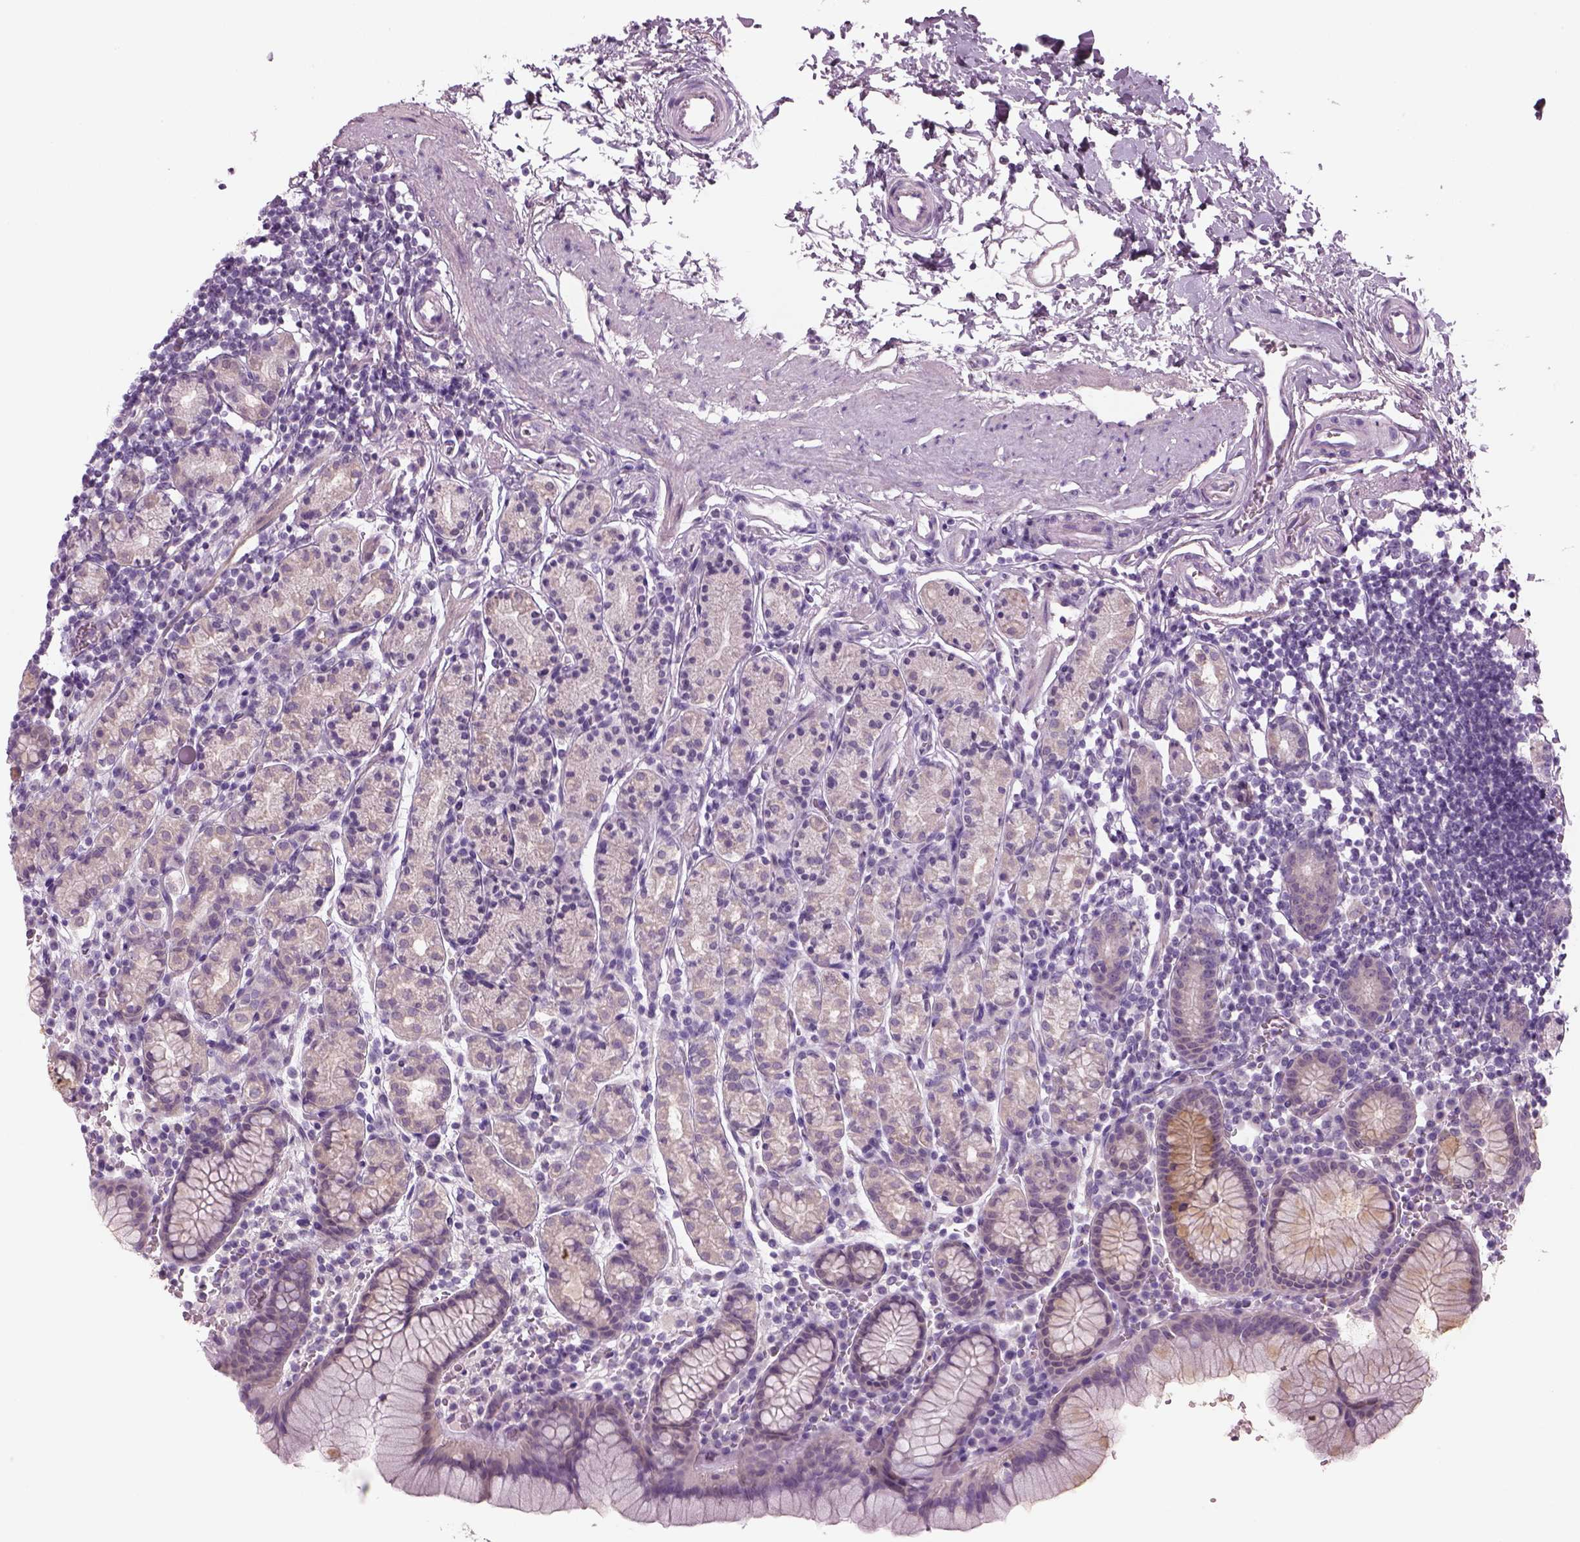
{"staining": {"intensity": "negative", "quantity": "none", "location": "none"}, "tissue": "stomach", "cell_type": "Glandular cells", "image_type": "normal", "snomed": [{"axis": "morphology", "description": "Normal tissue, NOS"}, {"axis": "topography", "description": "Stomach, upper"}, {"axis": "topography", "description": "Stomach"}], "caption": "The immunohistochemistry image has no significant expression in glandular cells of stomach.", "gene": "MDH1B", "patient": {"sex": "male", "age": 62}}